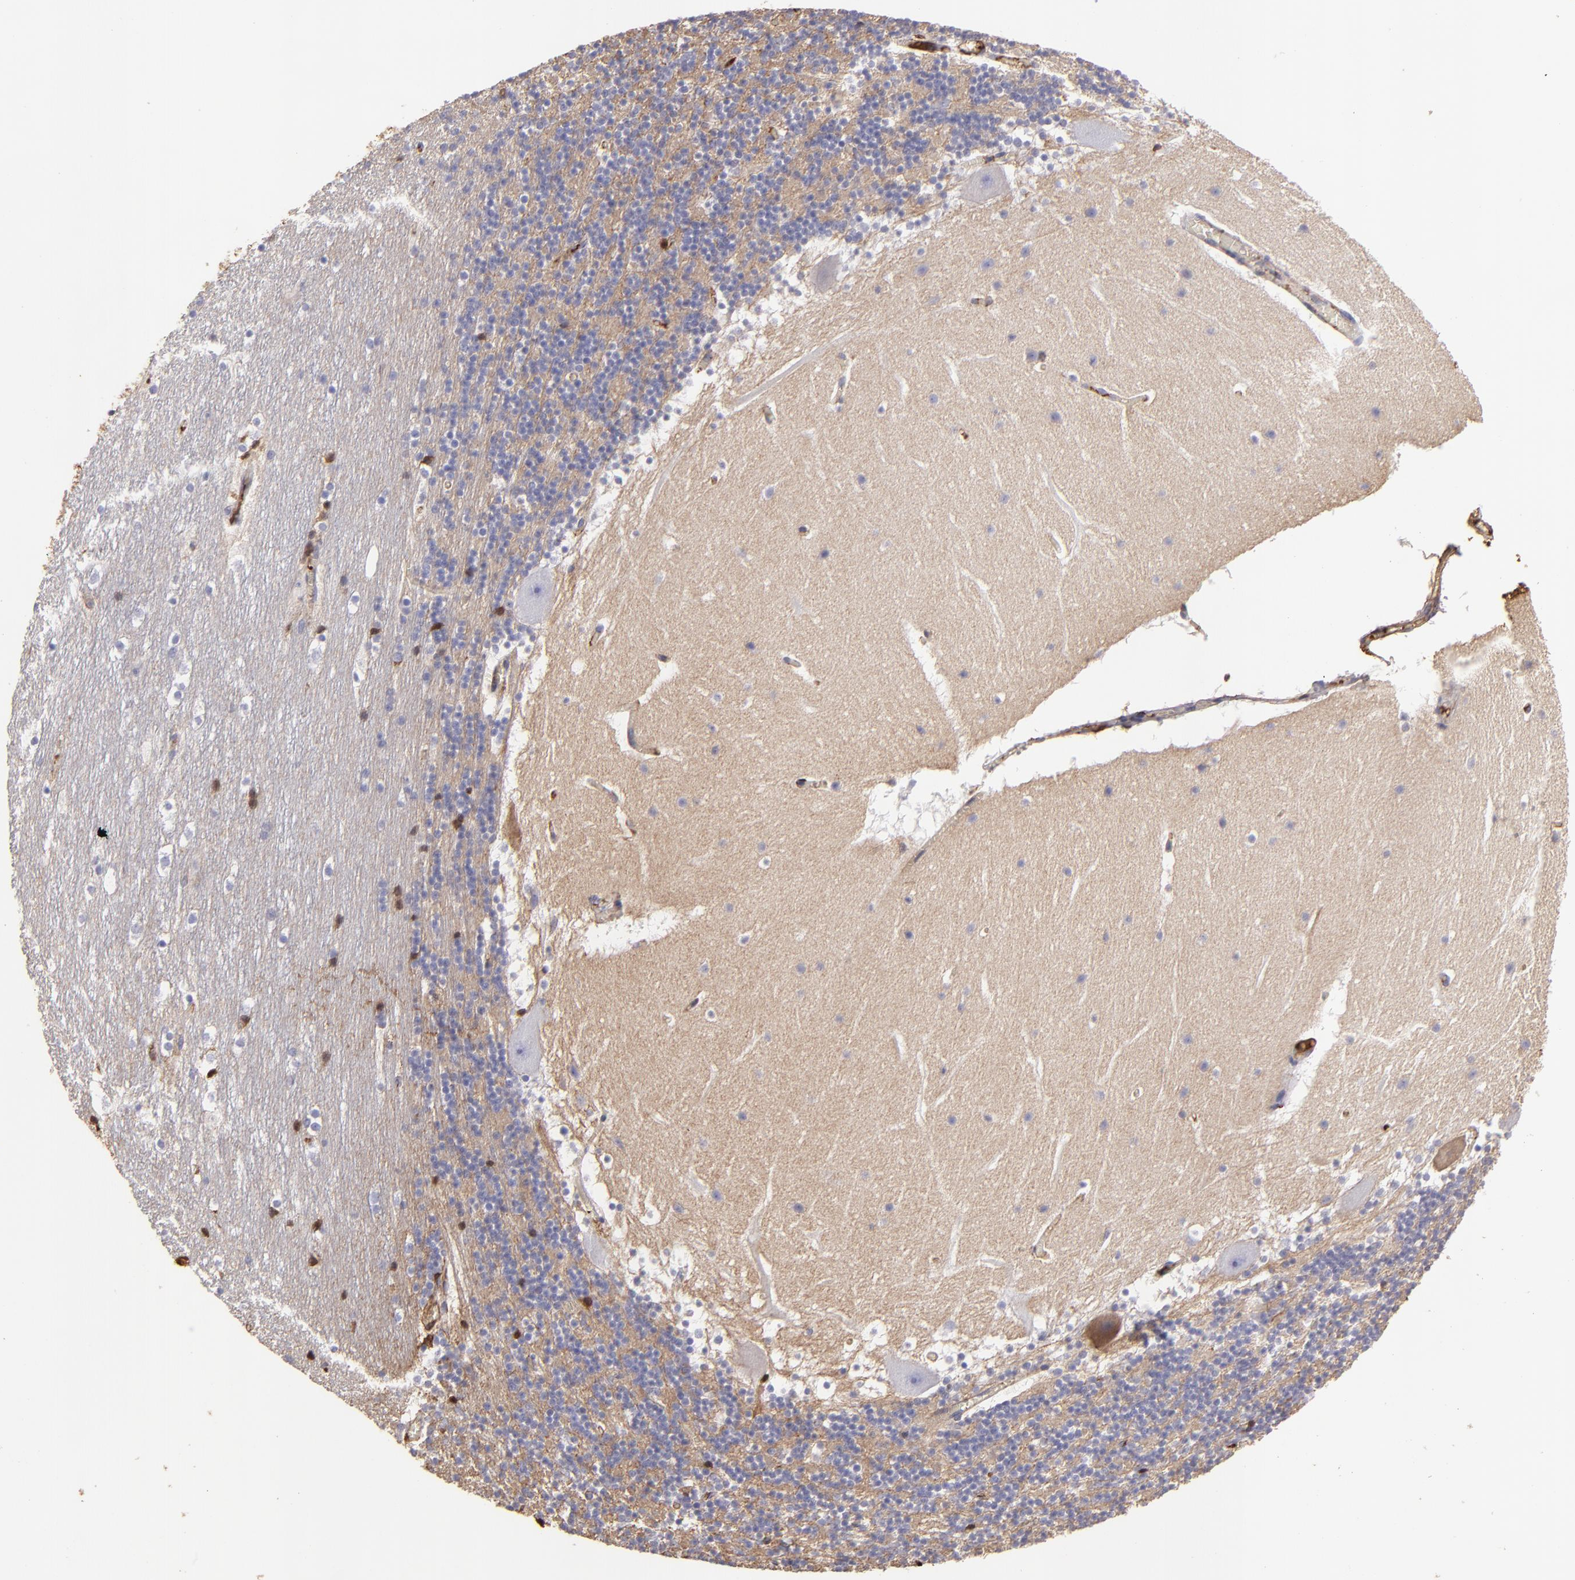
{"staining": {"intensity": "moderate", "quantity": "<25%", "location": "nuclear"}, "tissue": "cerebellum", "cell_type": "Cells in granular layer", "image_type": "normal", "snomed": [{"axis": "morphology", "description": "Normal tissue, NOS"}, {"axis": "topography", "description": "Cerebellum"}], "caption": "Cells in granular layer reveal low levels of moderate nuclear expression in about <25% of cells in normal human cerebellum.", "gene": "FGB", "patient": {"sex": "male", "age": 45}}